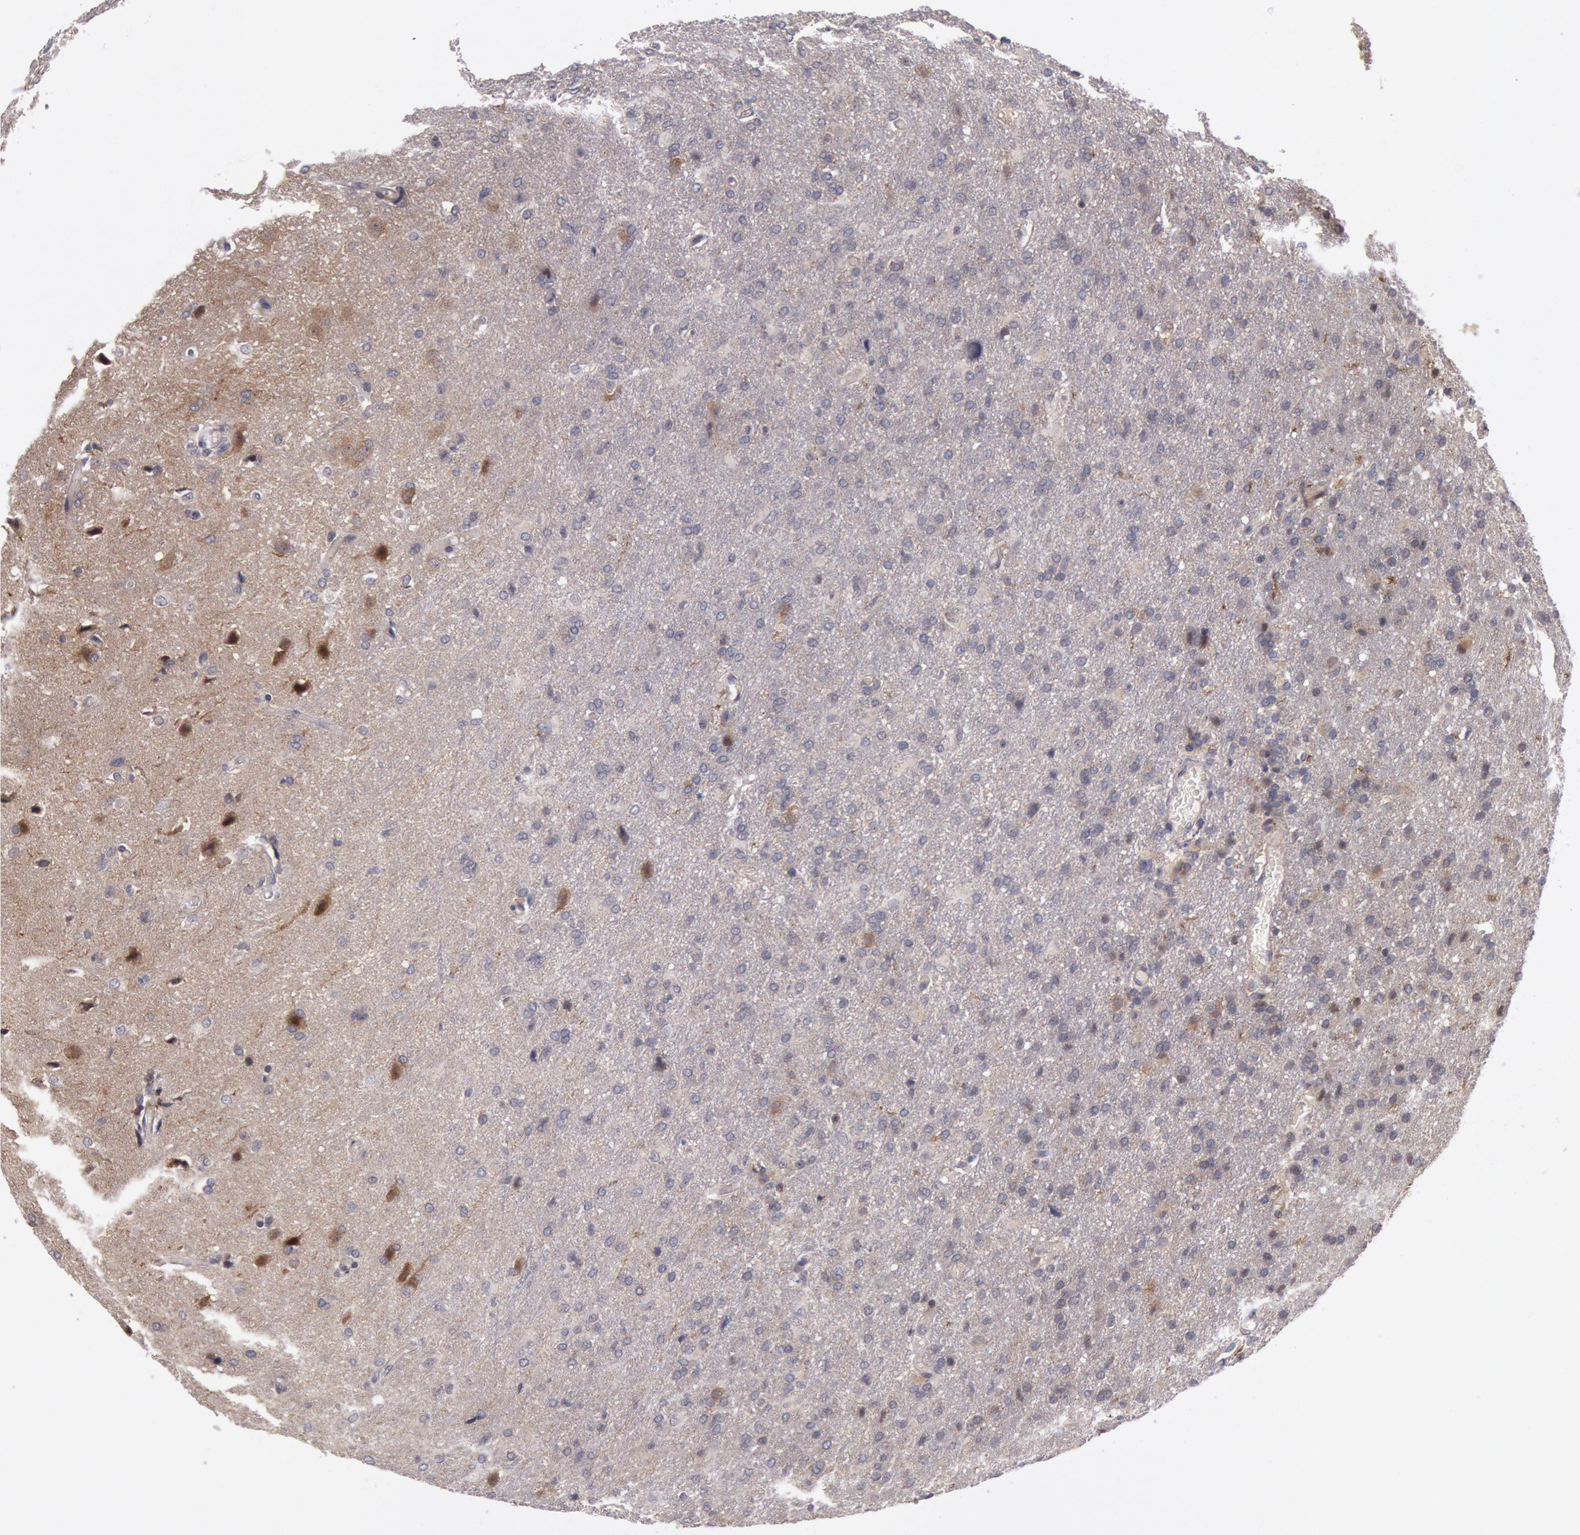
{"staining": {"intensity": "moderate", "quantity": "<25%", "location": "cytoplasmic/membranous"}, "tissue": "glioma", "cell_type": "Tumor cells", "image_type": "cancer", "snomed": [{"axis": "morphology", "description": "Glioma, malignant, High grade"}, {"axis": "topography", "description": "Brain"}], "caption": "IHC photomicrograph of neoplastic tissue: glioma stained using IHC exhibits low levels of moderate protein expression localized specifically in the cytoplasmic/membranous of tumor cells, appearing as a cytoplasmic/membranous brown color.", "gene": "TRIB2", "patient": {"sex": "male", "age": 68}}